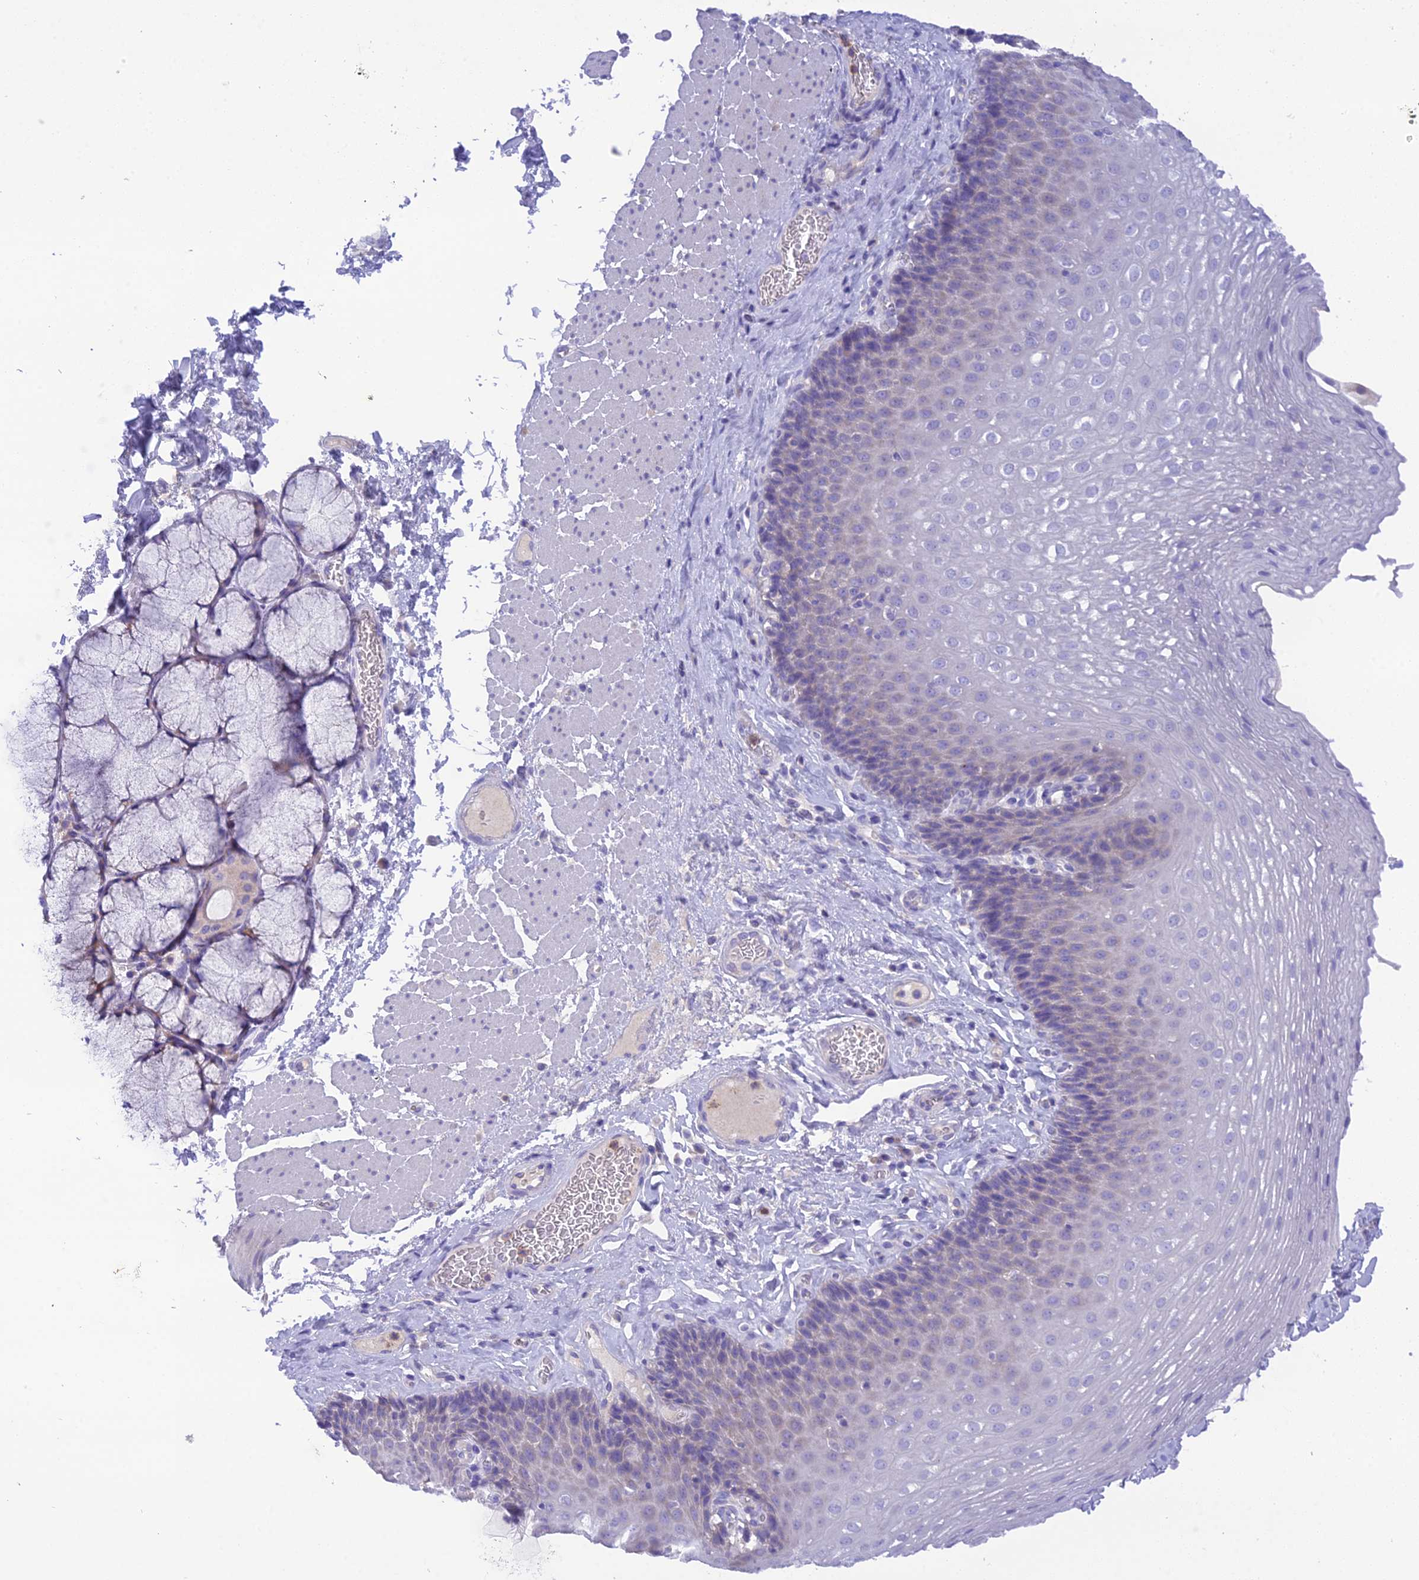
{"staining": {"intensity": "negative", "quantity": "none", "location": "none"}, "tissue": "esophagus", "cell_type": "Squamous epithelial cells", "image_type": "normal", "snomed": [{"axis": "morphology", "description": "Normal tissue, NOS"}, {"axis": "topography", "description": "Esophagus"}], "caption": "An immunohistochemistry (IHC) image of benign esophagus is shown. There is no staining in squamous epithelial cells of esophagus. (DAB immunohistochemistry (IHC) with hematoxylin counter stain).", "gene": "KIAA0408", "patient": {"sex": "female", "age": 66}}